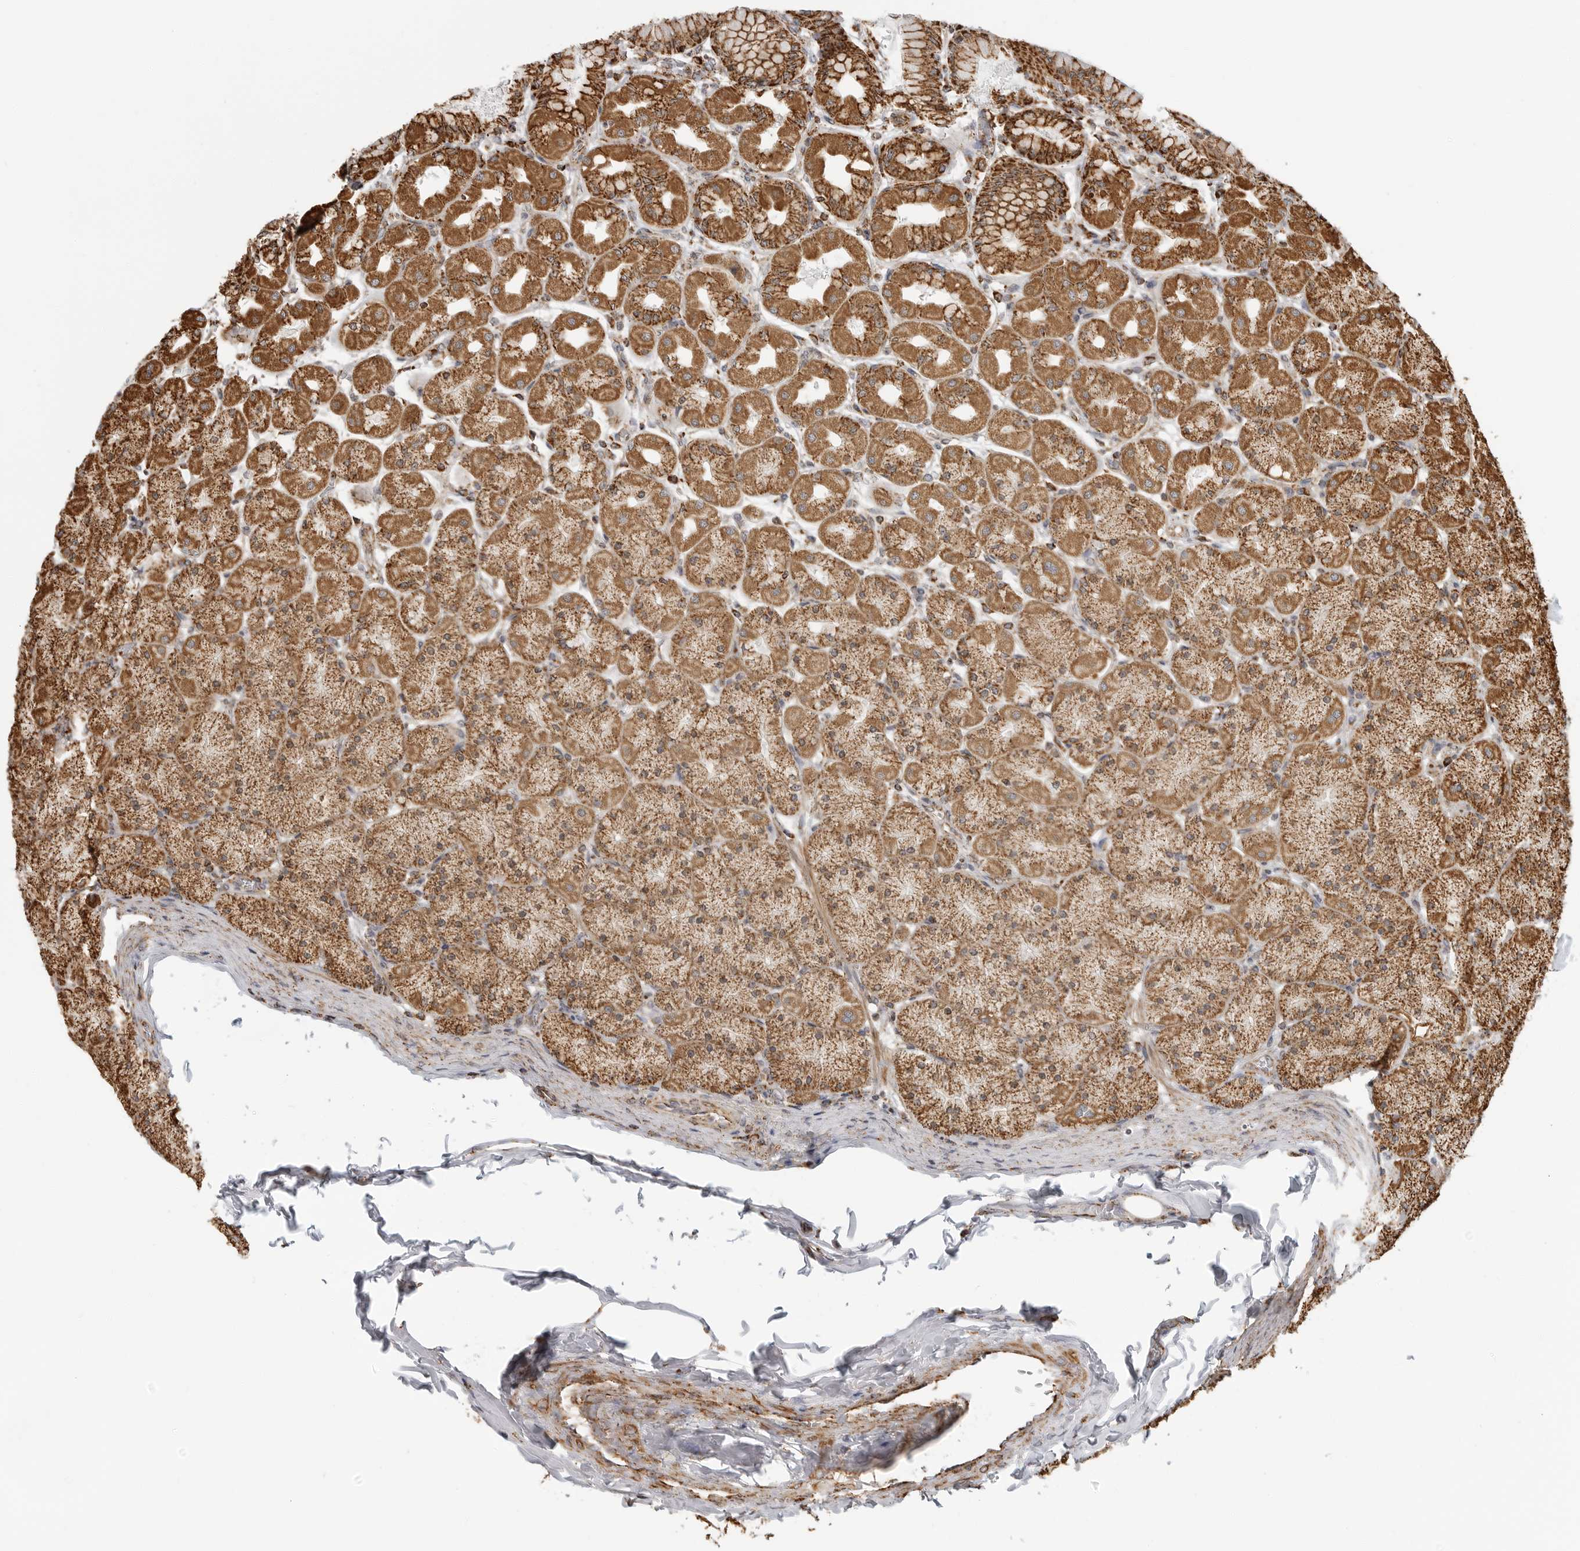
{"staining": {"intensity": "moderate", "quantity": ">75%", "location": "cytoplasmic/membranous"}, "tissue": "stomach", "cell_type": "Glandular cells", "image_type": "normal", "snomed": [{"axis": "morphology", "description": "Normal tissue, NOS"}, {"axis": "topography", "description": "Stomach, upper"}], "caption": "Immunohistochemistry (IHC) of normal stomach reveals medium levels of moderate cytoplasmic/membranous expression in about >75% of glandular cells.", "gene": "BMP2K", "patient": {"sex": "female", "age": 56}}